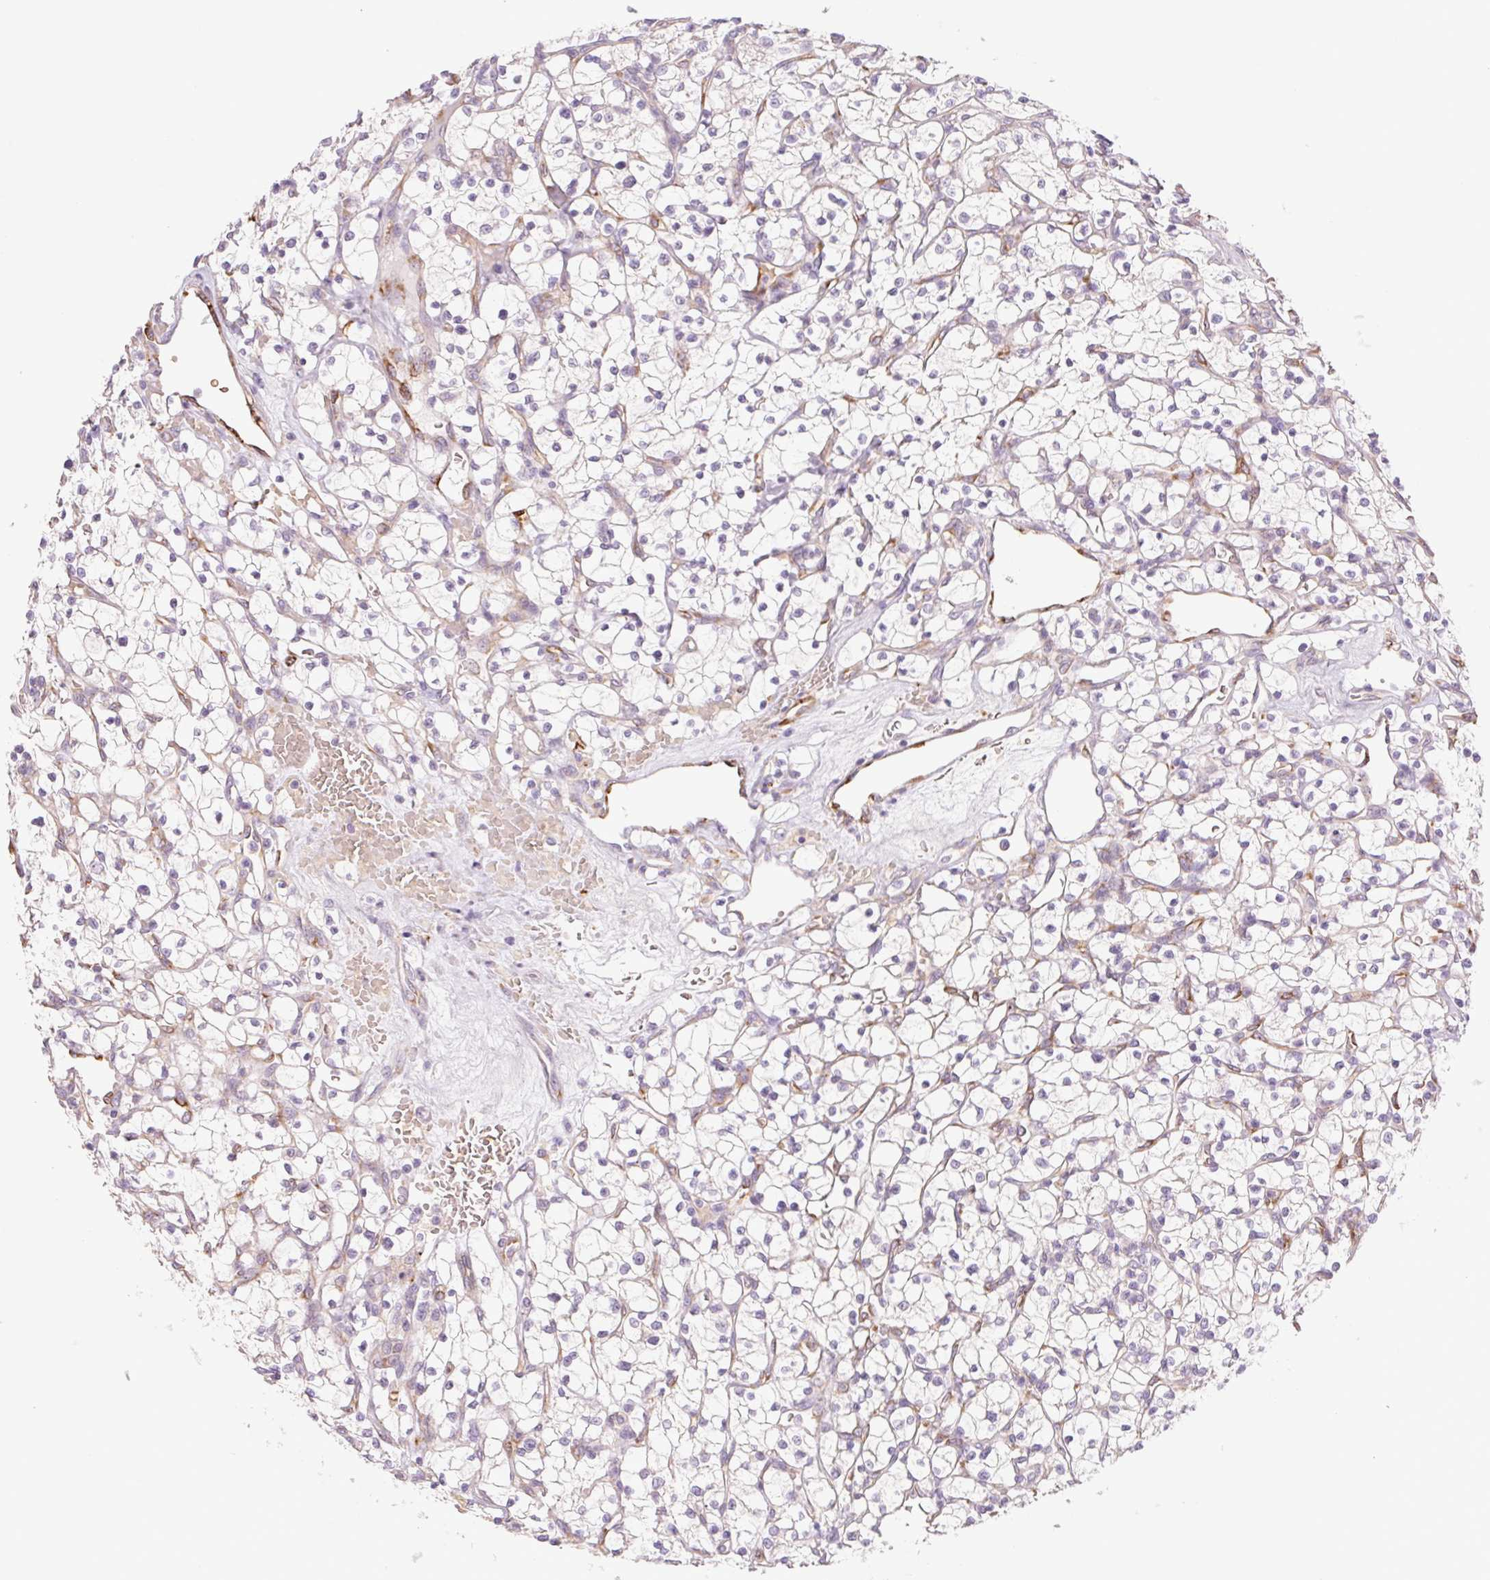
{"staining": {"intensity": "negative", "quantity": "none", "location": "none"}, "tissue": "renal cancer", "cell_type": "Tumor cells", "image_type": "cancer", "snomed": [{"axis": "morphology", "description": "Adenocarcinoma, NOS"}, {"axis": "topography", "description": "Kidney"}], "caption": "DAB (3,3'-diaminobenzidine) immunohistochemical staining of human renal cancer (adenocarcinoma) exhibits no significant staining in tumor cells. Brightfield microscopy of immunohistochemistry (IHC) stained with DAB (brown) and hematoxylin (blue), captured at high magnification.", "gene": "IGFL3", "patient": {"sex": "female", "age": 64}}